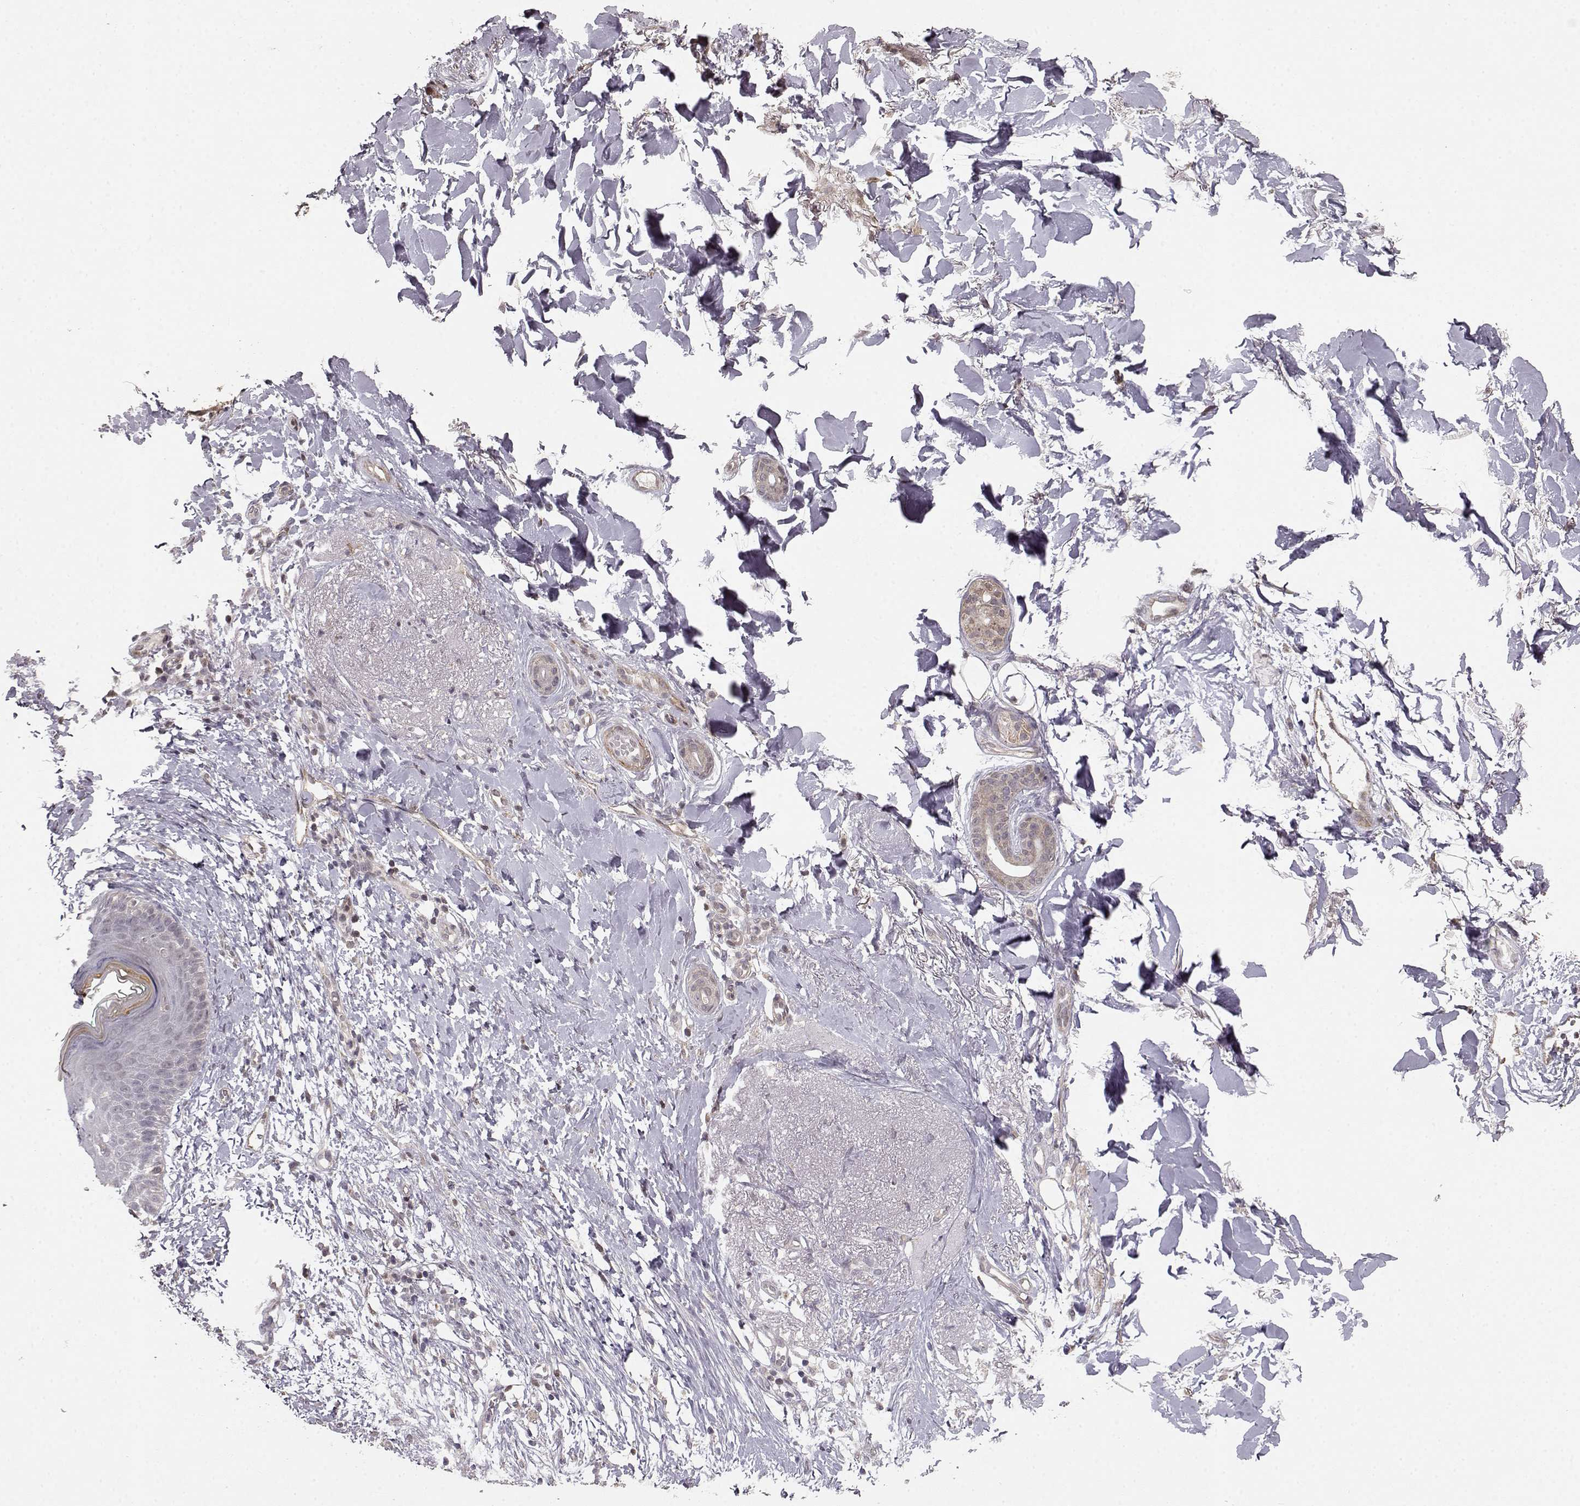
{"staining": {"intensity": "weak", "quantity": "25%-75%", "location": "cytoplasmic/membranous"}, "tissue": "skin cancer", "cell_type": "Tumor cells", "image_type": "cancer", "snomed": [{"axis": "morphology", "description": "Normal tissue, NOS"}, {"axis": "morphology", "description": "Basal cell carcinoma"}, {"axis": "topography", "description": "Skin"}], "caption": "Protein expression by immunohistochemistry (IHC) reveals weak cytoplasmic/membranous positivity in approximately 25%-75% of tumor cells in skin cancer (basal cell carcinoma). The staining was performed using DAB, with brown indicating positive protein expression. Nuclei are stained blue with hematoxylin.", "gene": "BACH2", "patient": {"sex": "male", "age": 84}}